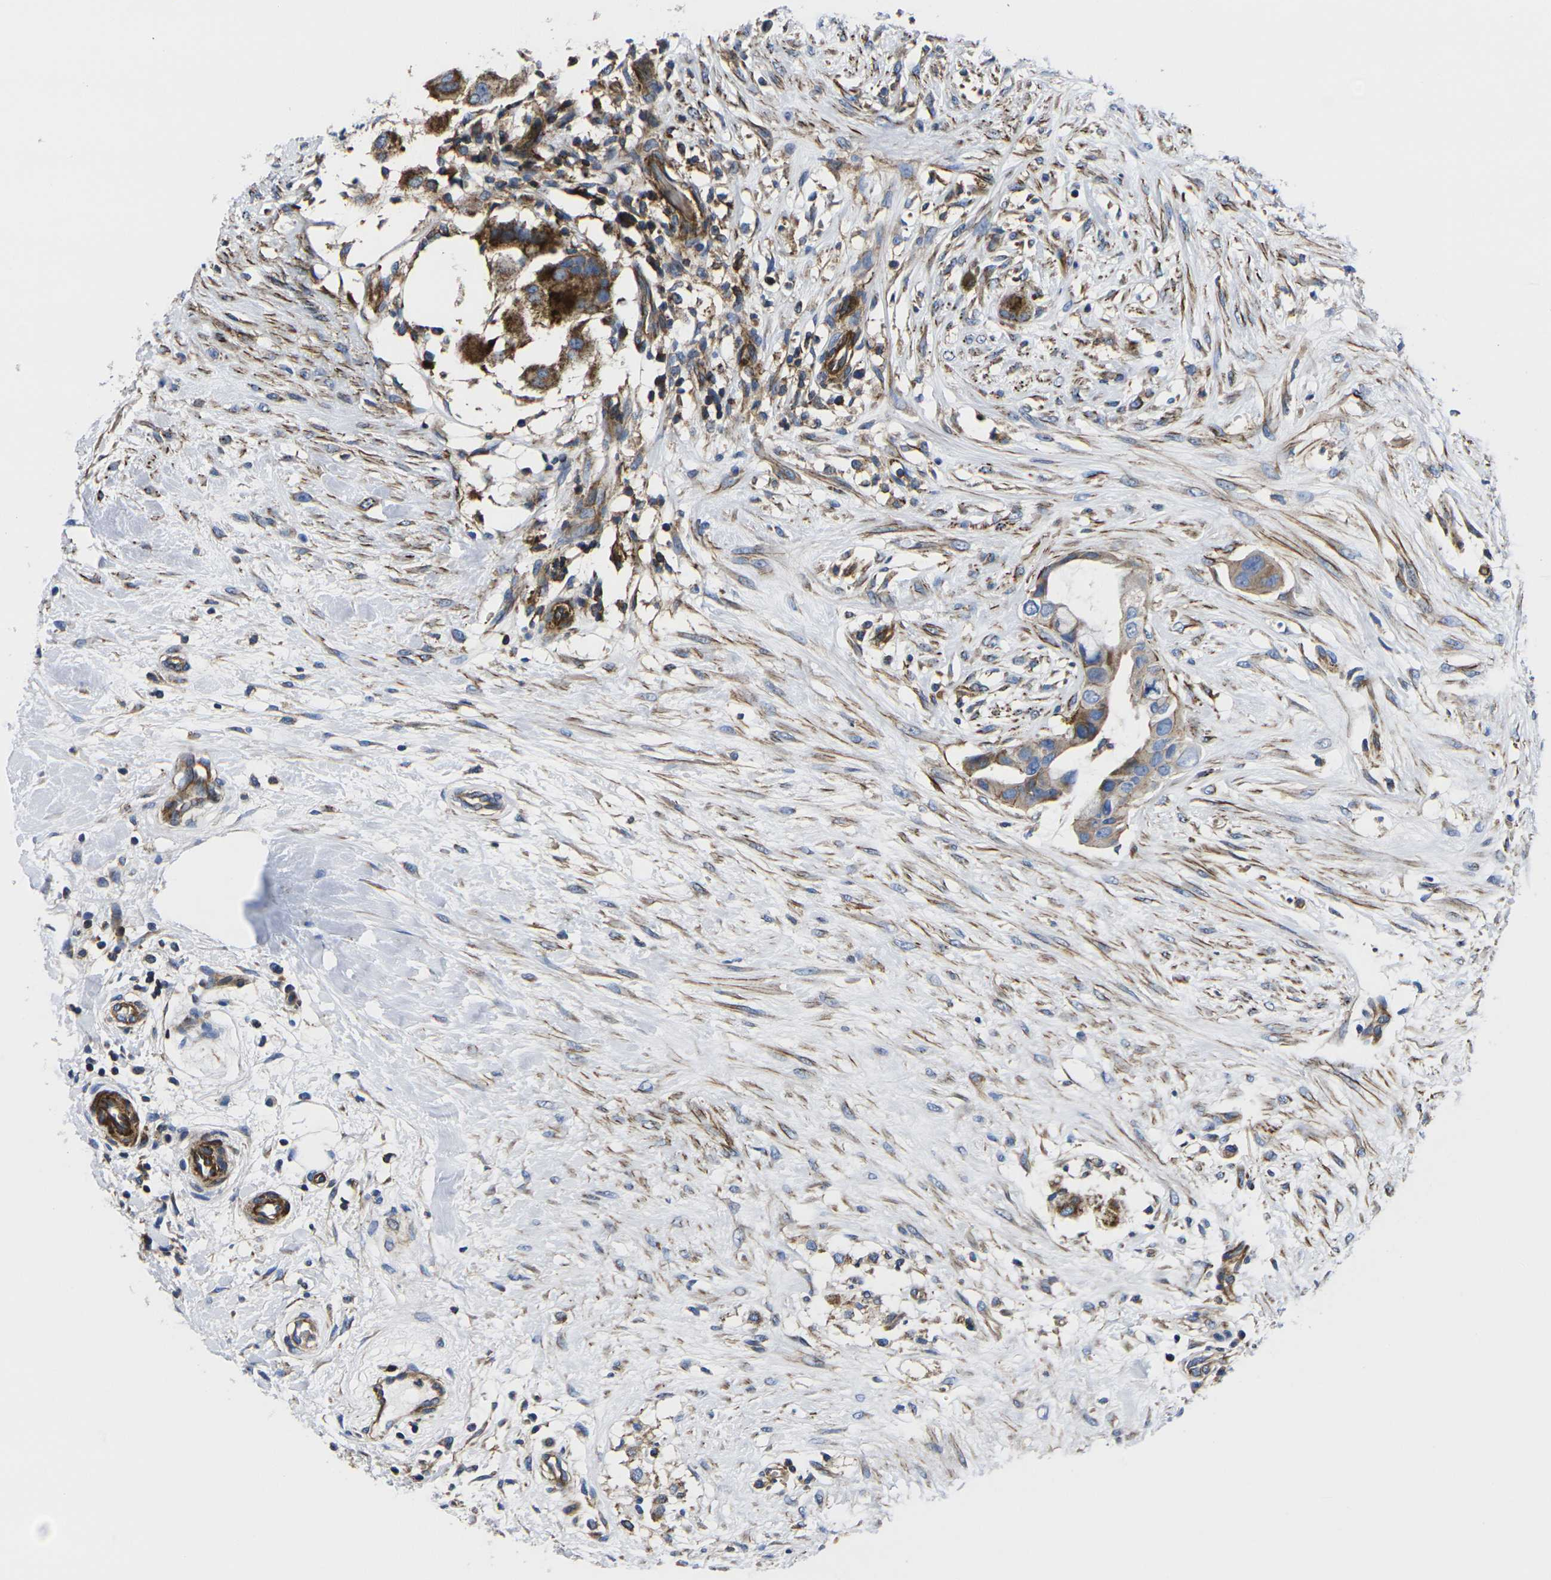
{"staining": {"intensity": "moderate", "quantity": ">75%", "location": "cytoplasmic/membranous"}, "tissue": "breast cancer", "cell_type": "Tumor cells", "image_type": "cancer", "snomed": [{"axis": "morphology", "description": "Duct carcinoma"}, {"axis": "topography", "description": "Breast"}], "caption": "Protein analysis of breast invasive ductal carcinoma tissue reveals moderate cytoplasmic/membranous staining in about >75% of tumor cells.", "gene": "GPR4", "patient": {"sex": "female", "age": 40}}